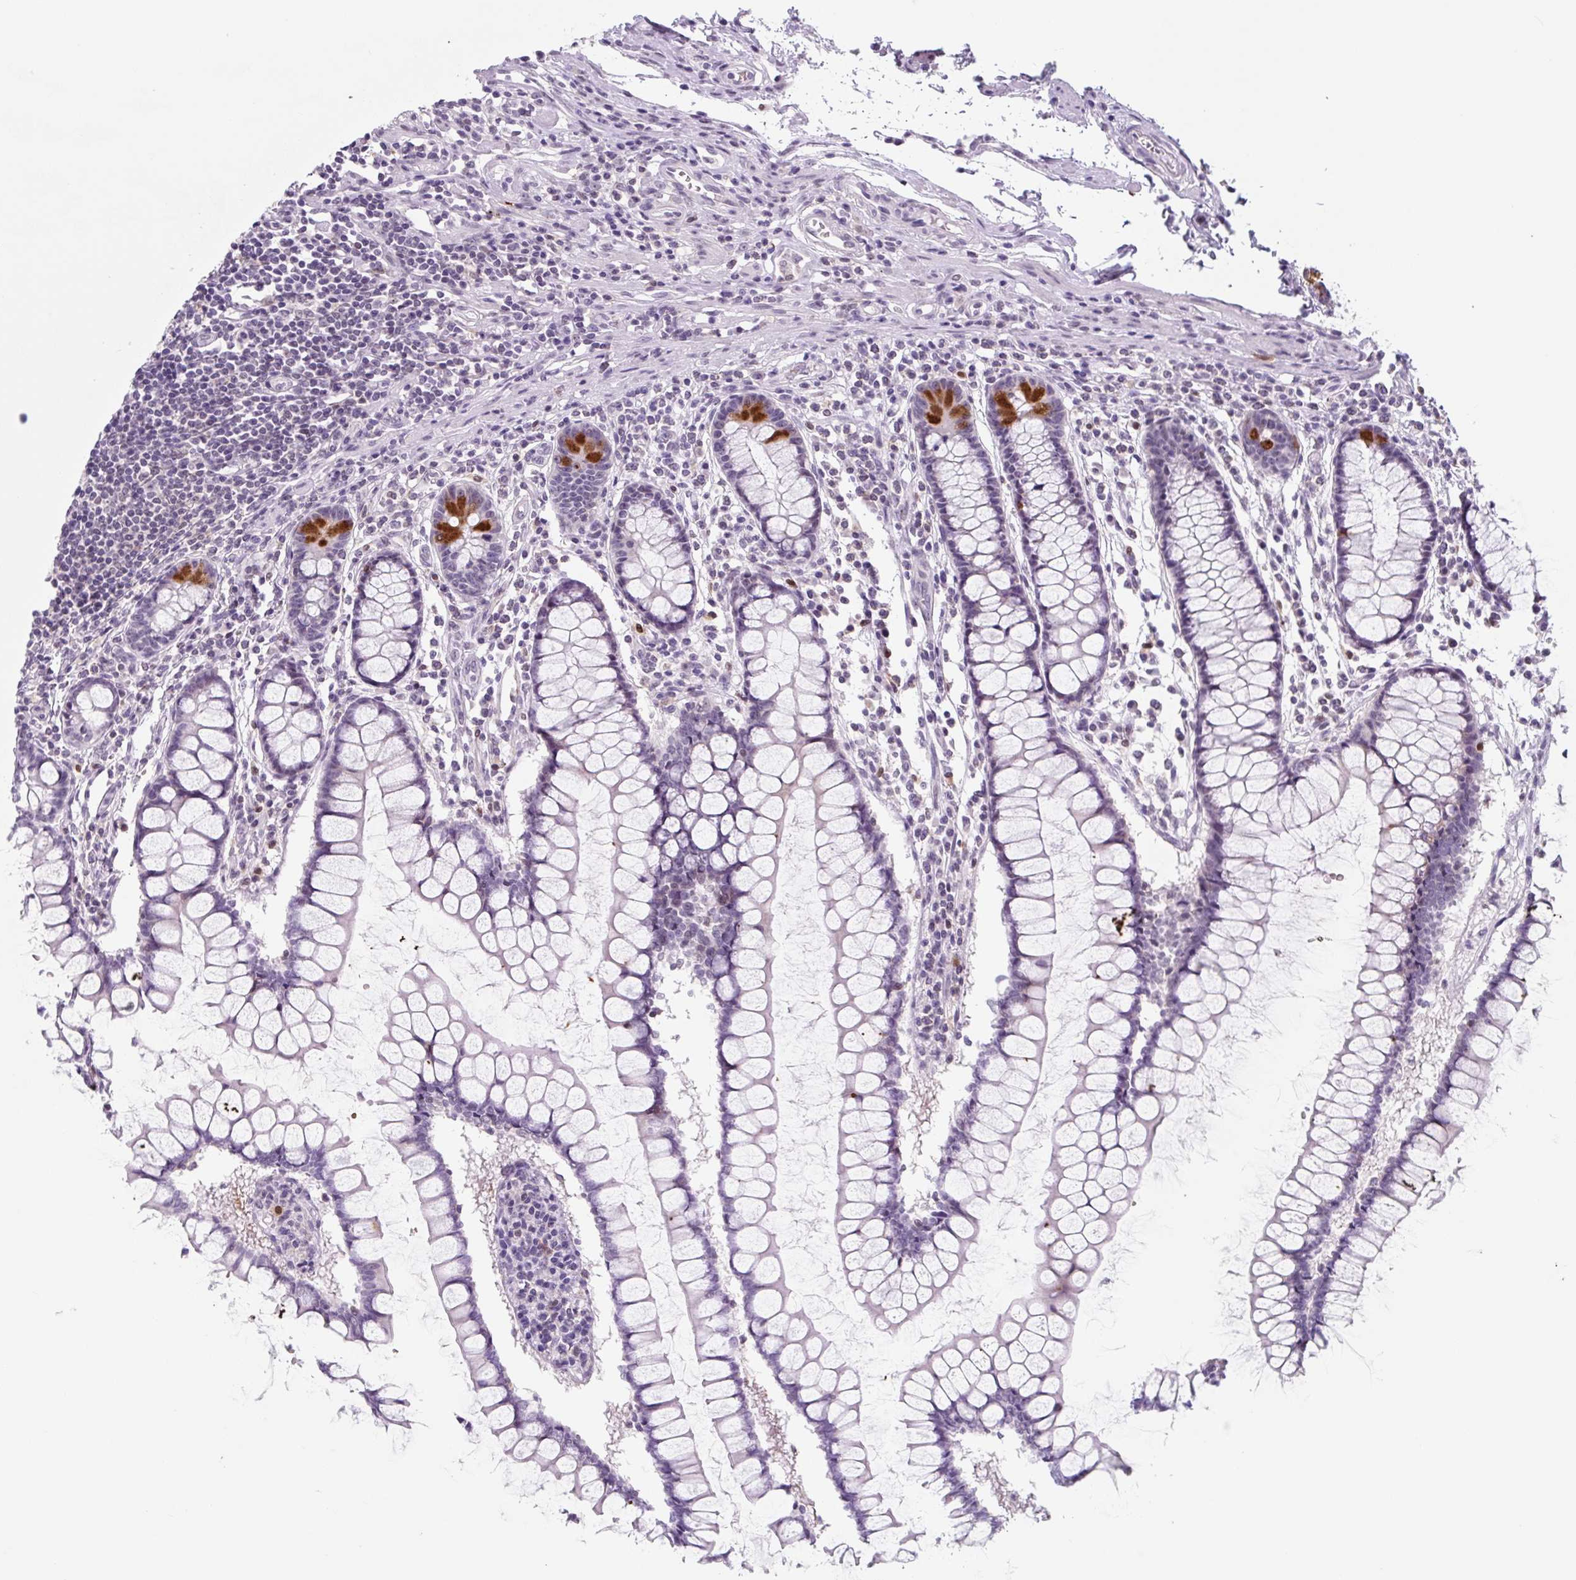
{"staining": {"intensity": "negative", "quantity": "none", "location": "none"}, "tissue": "colon", "cell_type": "Endothelial cells", "image_type": "normal", "snomed": [{"axis": "morphology", "description": "Normal tissue, NOS"}, {"axis": "morphology", "description": "Adenocarcinoma, NOS"}, {"axis": "topography", "description": "Colon"}], "caption": "Immunohistochemistry (IHC) image of normal human colon stained for a protein (brown), which exhibits no positivity in endothelial cells. (Stains: DAB immunohistochemistry with hematoxylin counter stain, Microscopy: brightfield microscopy at high magnification).", "gene": "TNFRSF8", "patient": {"sex": "female", "age": 55}}